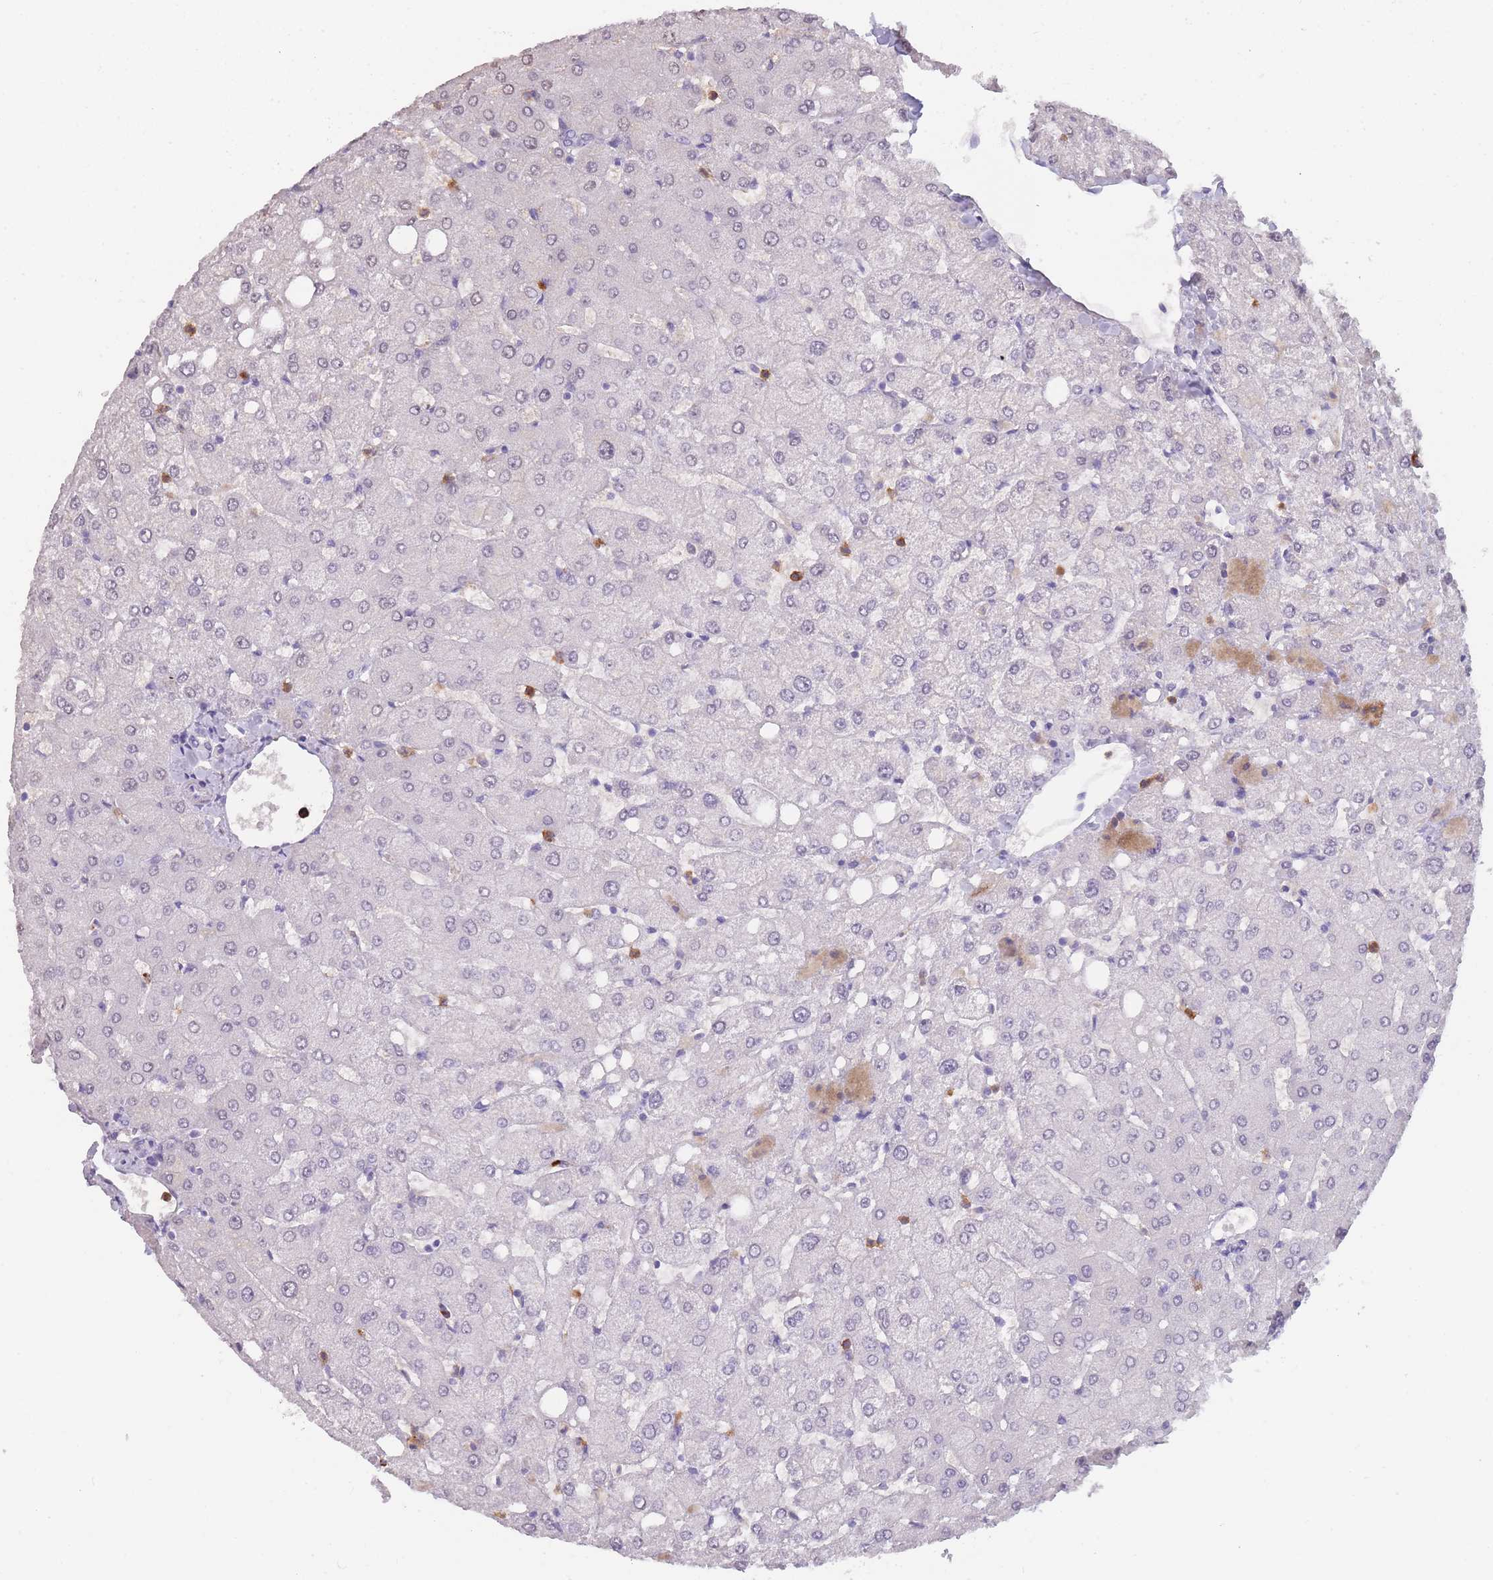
{"staining": {"intensity": "negative", "quantity": "none", "location": "none"}, "tissue": "liver", "cell_type": "Cholangiocytes", "image_type": "normal", "snomed": [{"axis": "morphology", "description": "Normal tissue, NOS"}, {"axis": "topography", "description": "Liver"}], "caption": "Immunohistochemistry (IHC) image of unremarkable liver: human liver stained with DAB exhibits no significant protein expression in cholangiocytes.", "gene": "CR1L", "patient": {"sex": "female", "age": 54}}